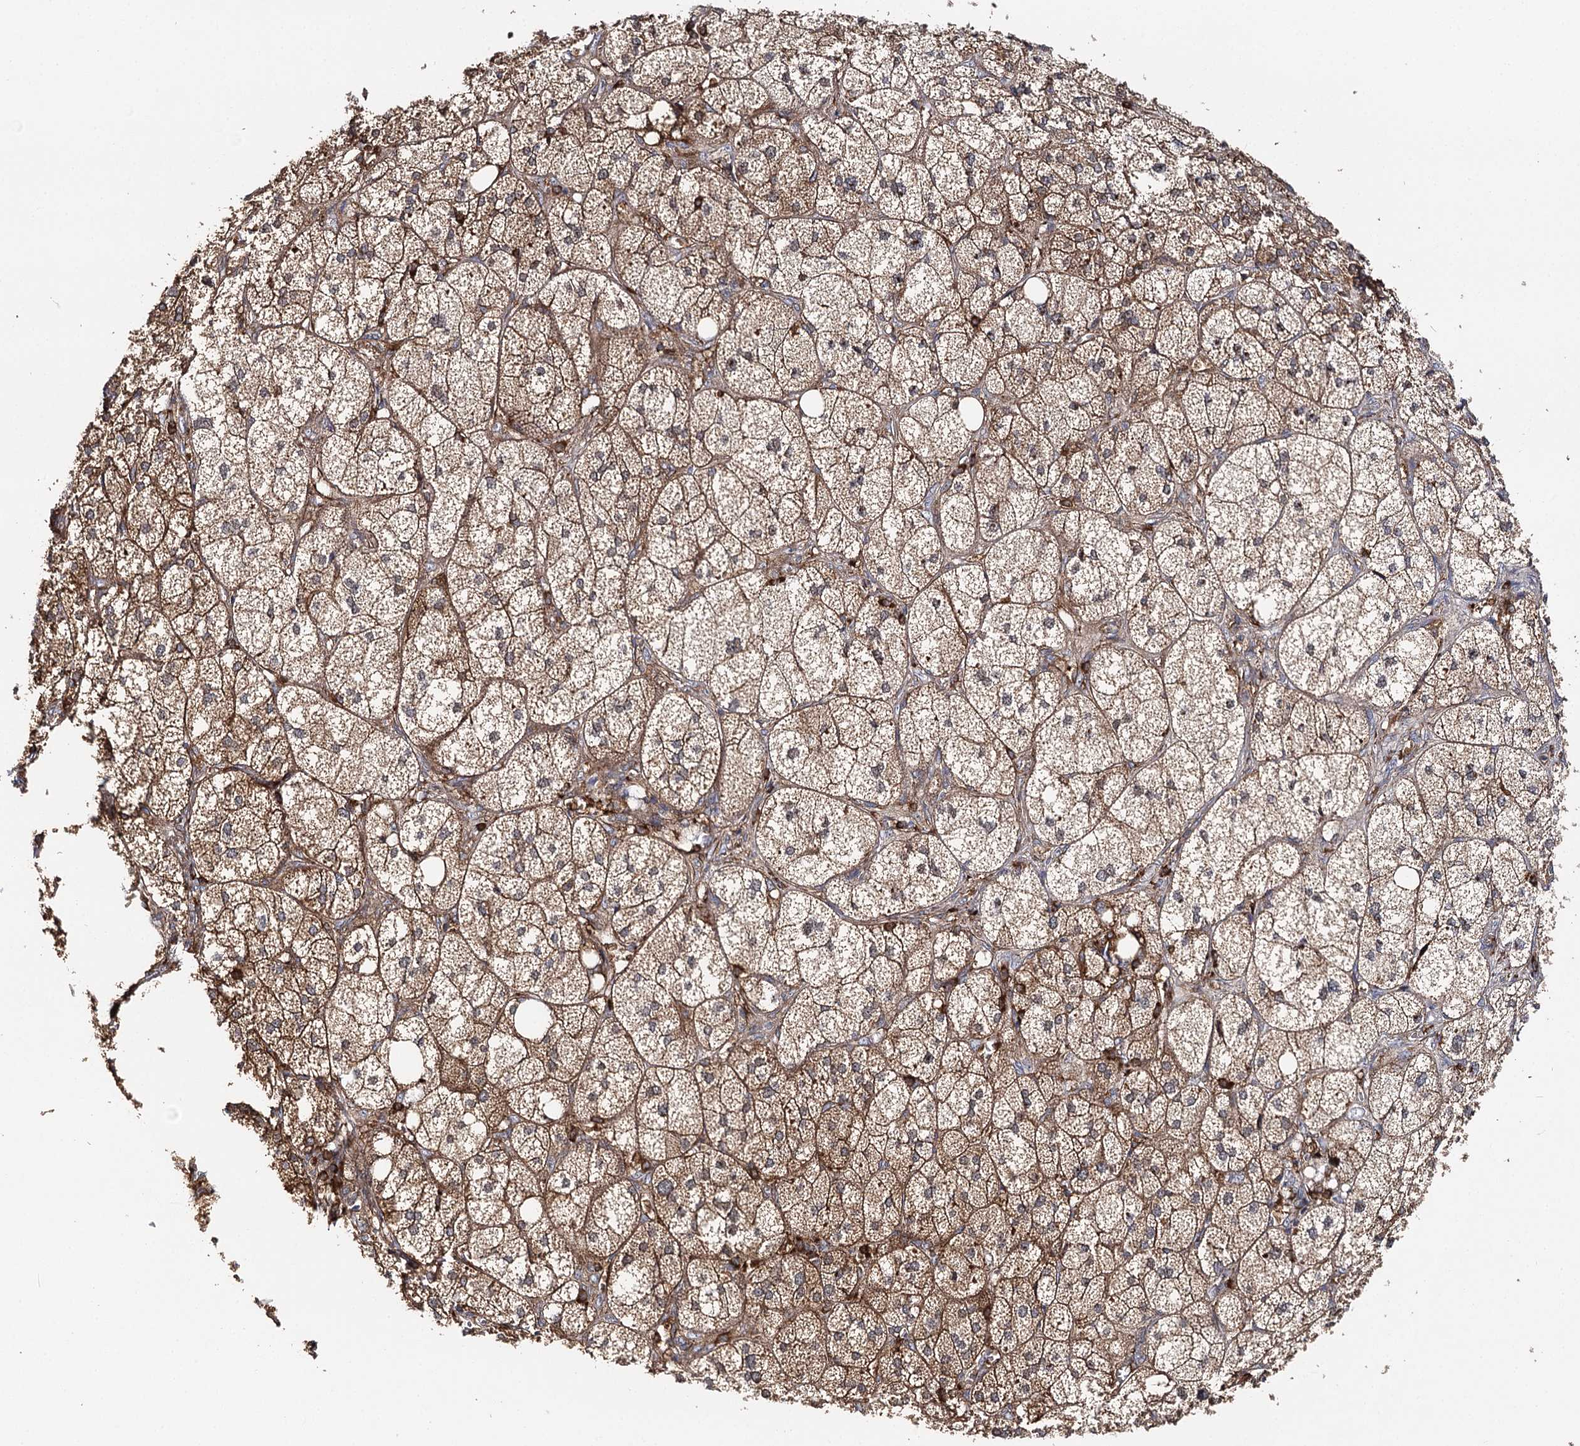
{"staining": {"intensity": "moderate", "quantity": ">75%", "location": "cytoplasmic/membranous"}, "tissue": "adrenal gland", "cell_type": "Glandular cells", "image_type": "normal", "snomed": [{"axis": "morphology", "description": "Normal tissue, NOS"}, {"axis": "topography", "description": "Adrenal gland"}], "caption": "Protein staining of unremarkable adrenal gland shows moderate cytoplasmic/membranous staining in approximately >75% of glandular cells. Ihc stains the protein in brown and the nuclei are stained blue.", "gene": "SEC24B", "patient": {"sex": "female", "age": 61}}